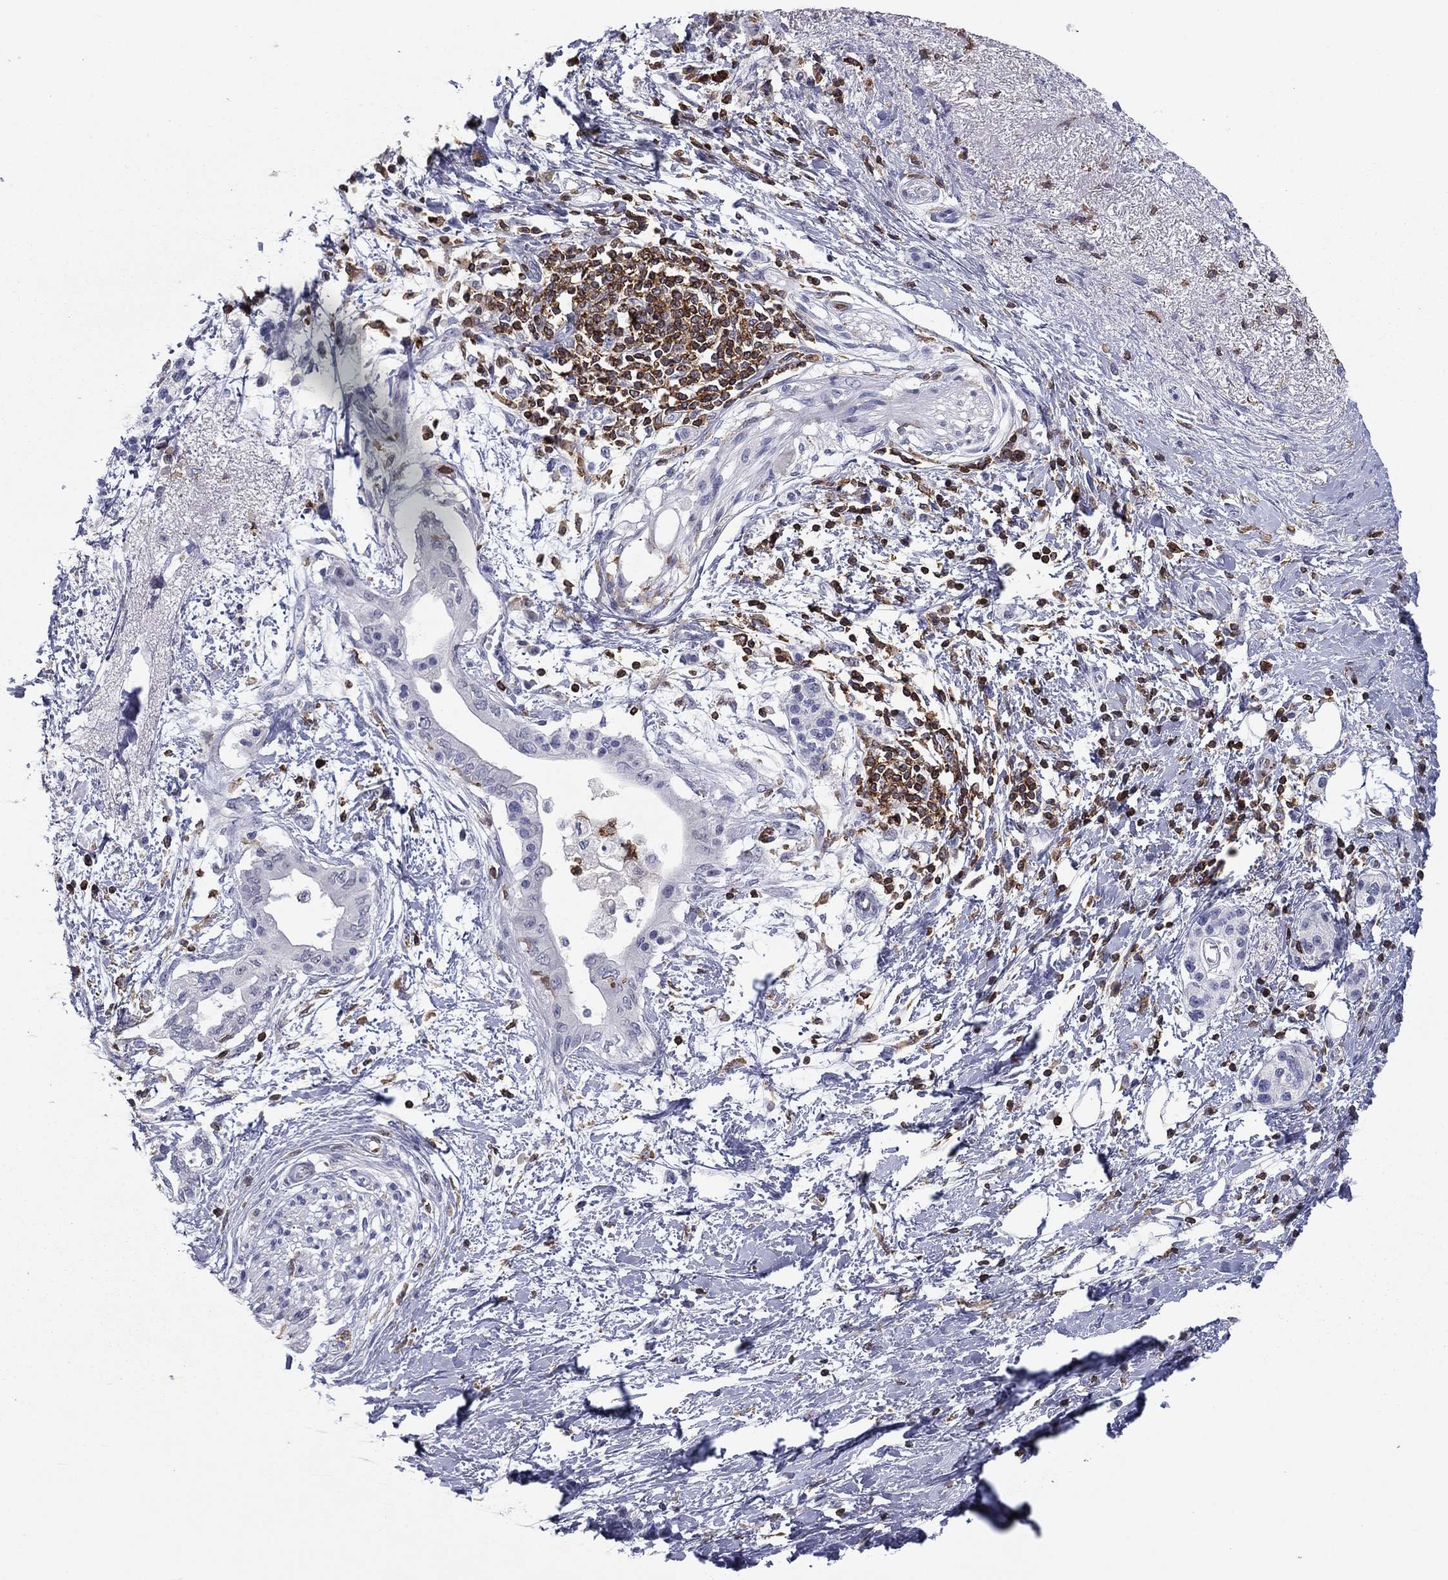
{"staining": {"intensity": "negative", "quantity": "none", "location": "none"}, "tissue": "pancreatic cancer", "cell_type": "Tumor cells", "image_type": "cancer", "snomed": [{"axis": "morphology", "description": "Normal tissue, NOS"}, {"axis": "morphology", "description": "Adenocarcinoma, NOS"}, {"axis": "topography", "description": "Pancreas"}, {"axis": "topography", "description": "Duodenum"}], "caption": "Immunohistochemical staining of human pancreatic cancer (adenocarcinoma) reveals no significant expression in tumor cells.", "gene": "ARHGAP27", "patient": {"sex": "female", "age": 60}}